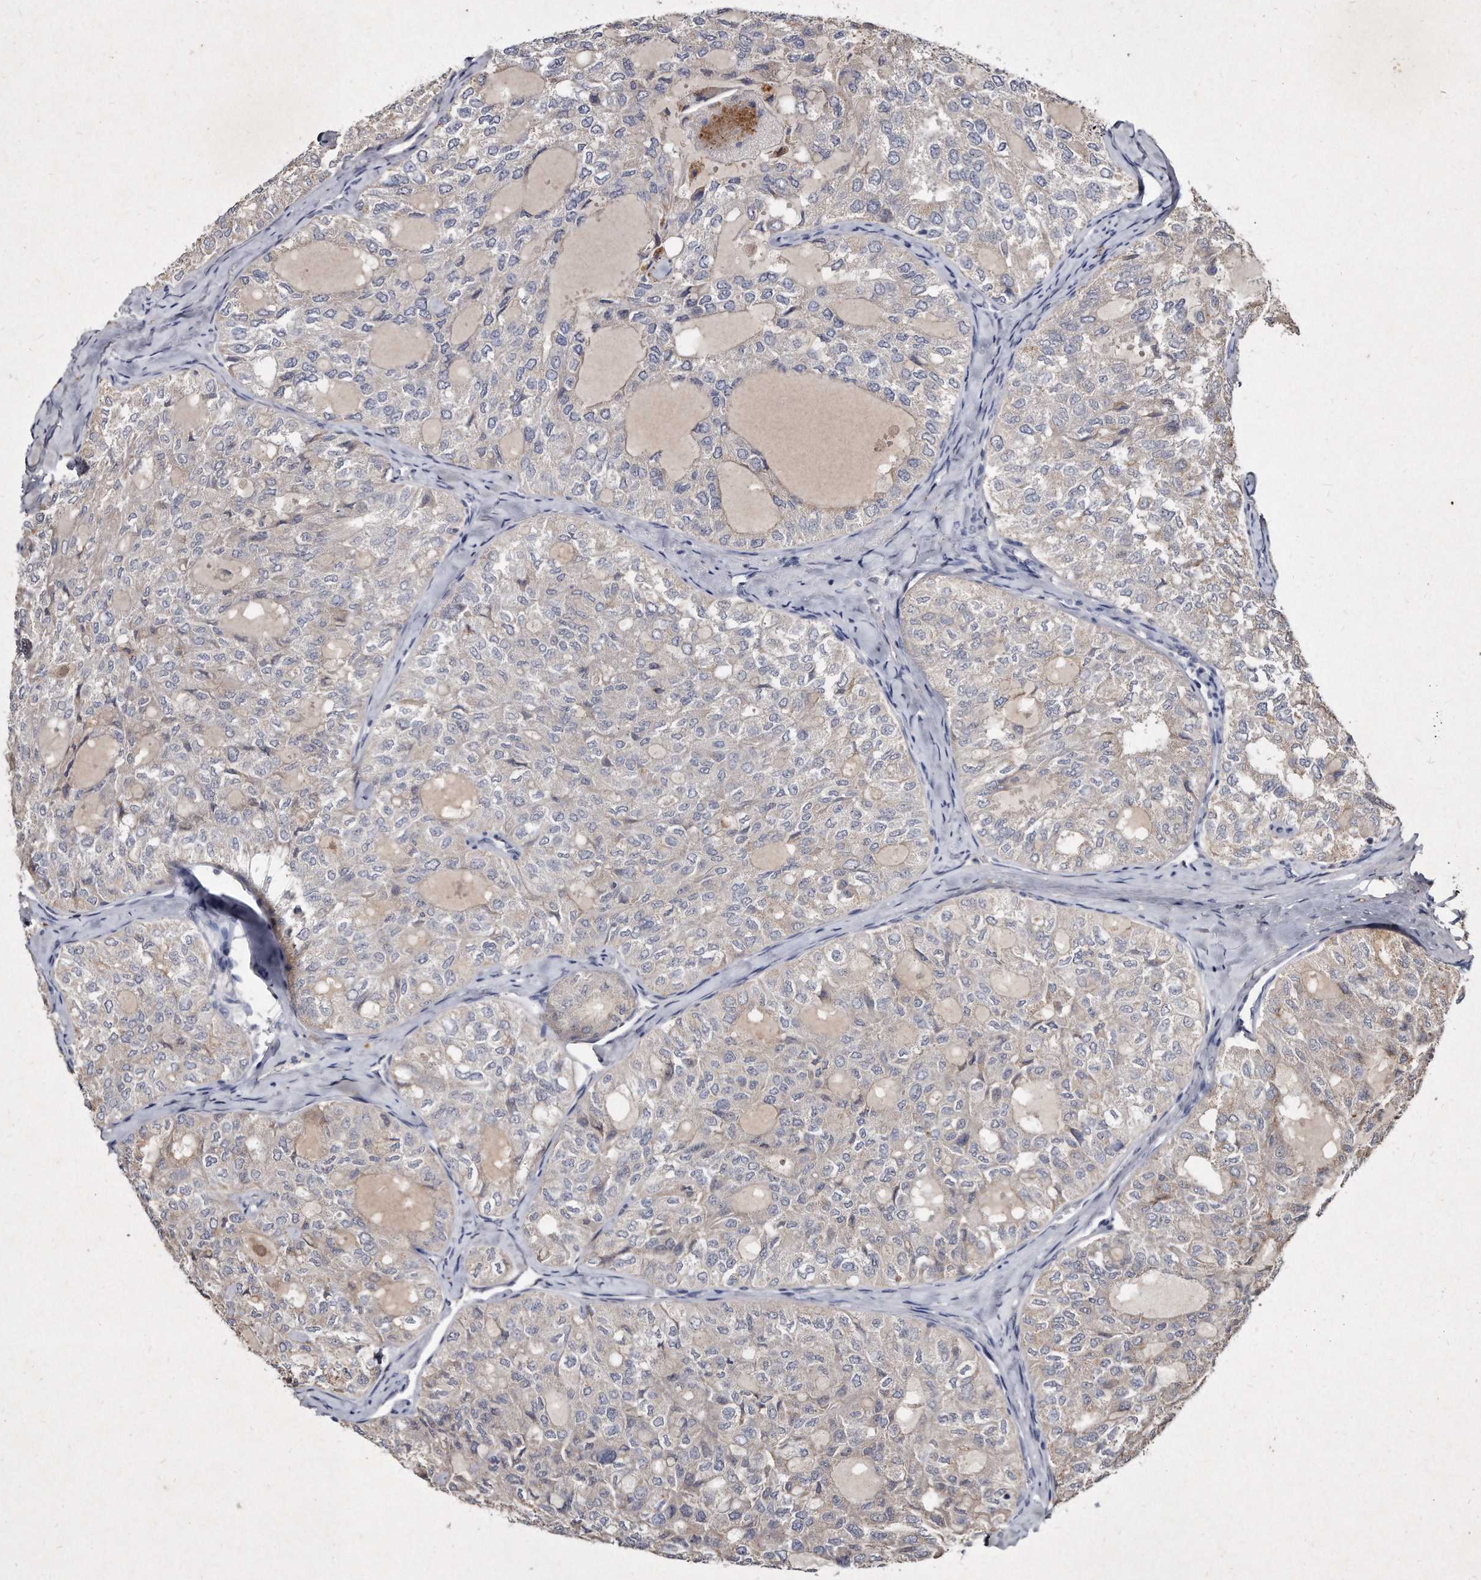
{"staining": {"intensity": "negative", "quantity": "none", "location": "none"}, "tissue": "thyroid cancer", "cell_type": "Tumor cells", "image_type": "cancer", "snomed": [{"axis": "morphology", "description": "Follicular adenoma carcinoma, NOS"}, {"axis": "topography", "description": "Thyroid gland"}], "caption": "Tumor cells are negative for protein expression in human thyroid cancer. (Brightfield microscopy of DAB immunohistochemistry (IHC) at high magnification).", "gene": "KLHDC3", "patient": {"sex": "male", "age": 75}}